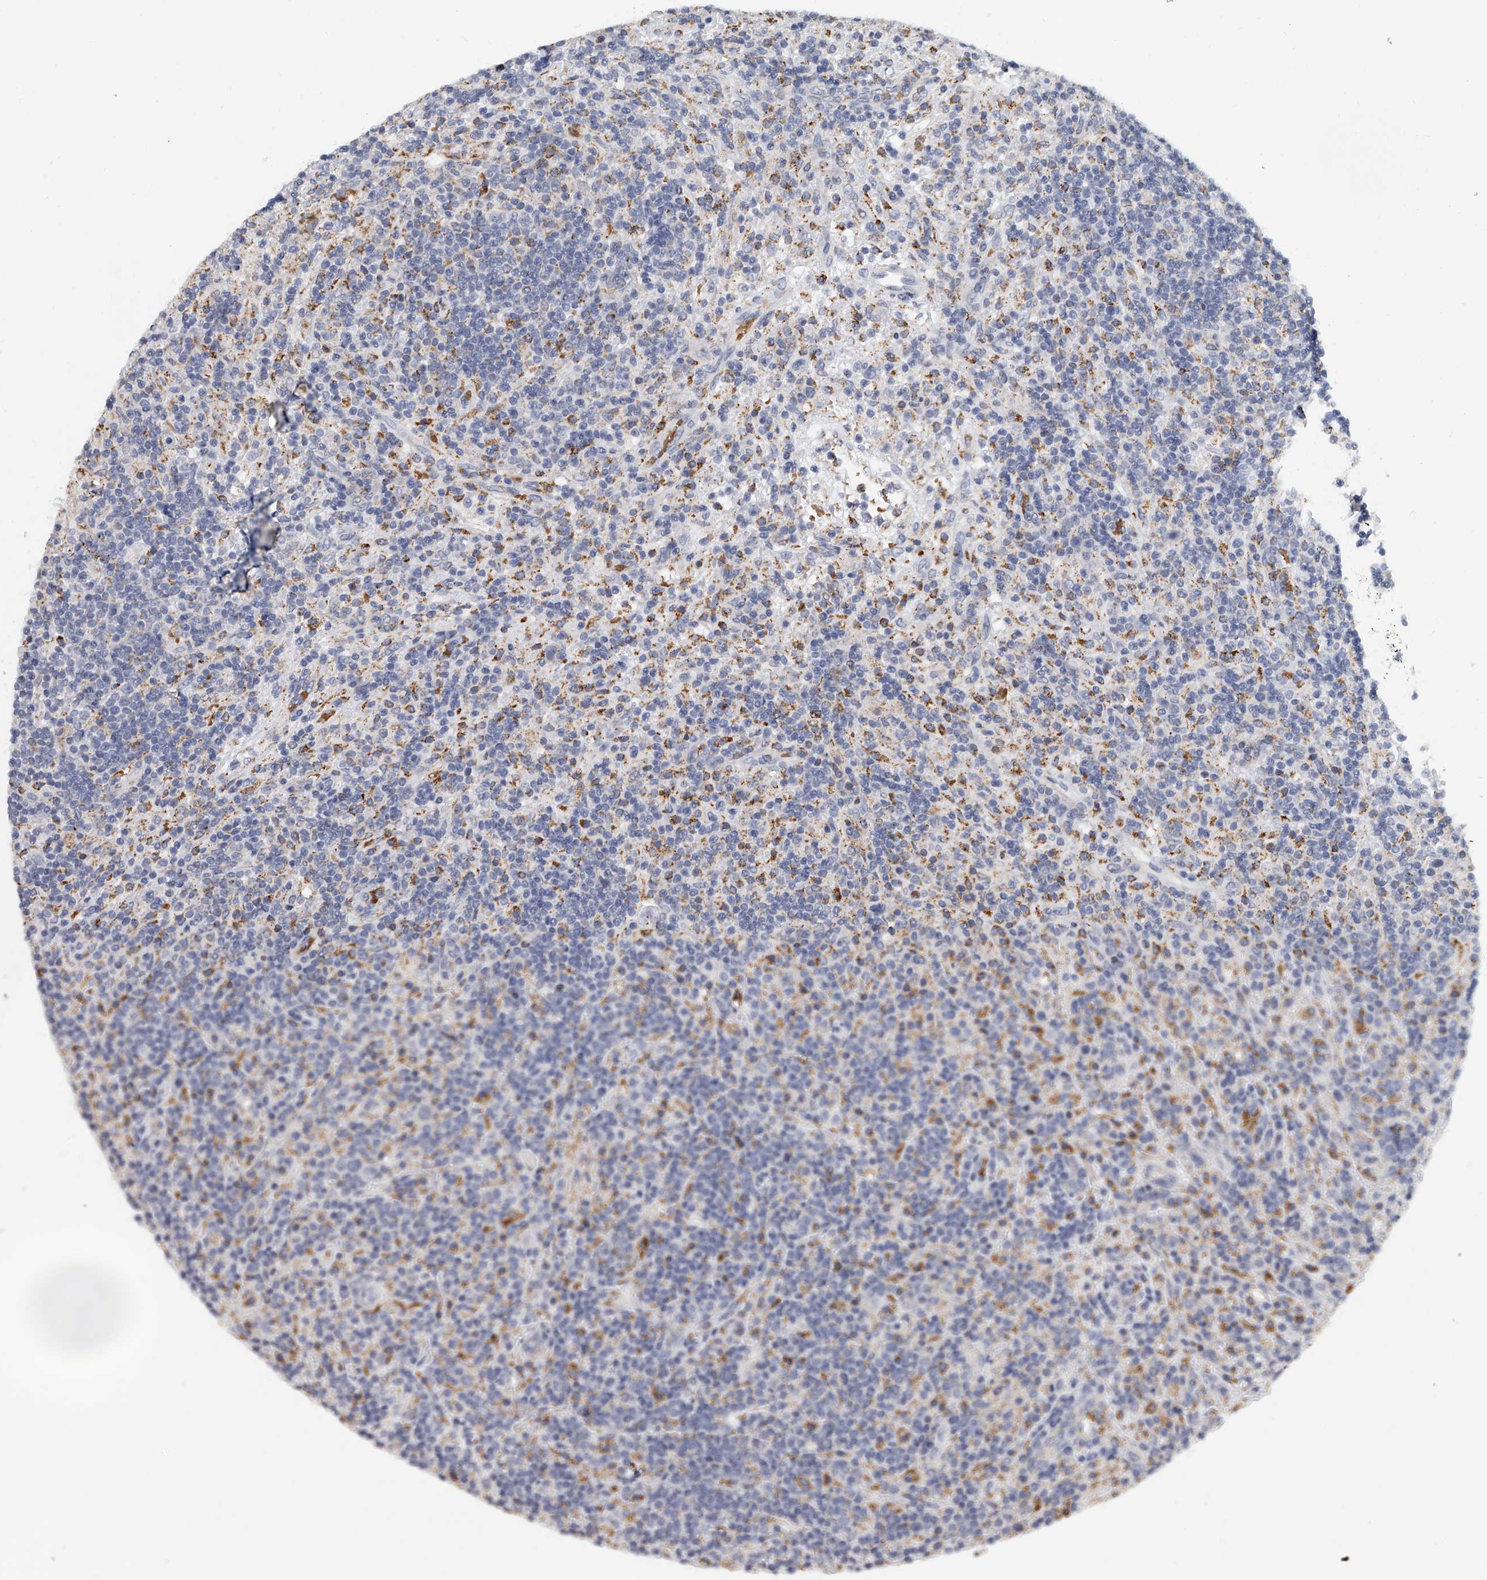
{"staining": {"intensity": "negative", "quantity": "none", "location": "none"}, "tissue": "lymphoma", "cell_type": "Tumor cells", "image_type": "cancer", "snomed": [{"axis": "morphology", "description": "Hodgkin's disease, NOS"}, {"axis": "topography", "description": "Lymph node"}], "caption": "The IHC histopathology image has no significant positivity in tumor cells of lymphoma tissue.", "gene": "KLHL7", "patient": {"sex": "male", "age": 70}}